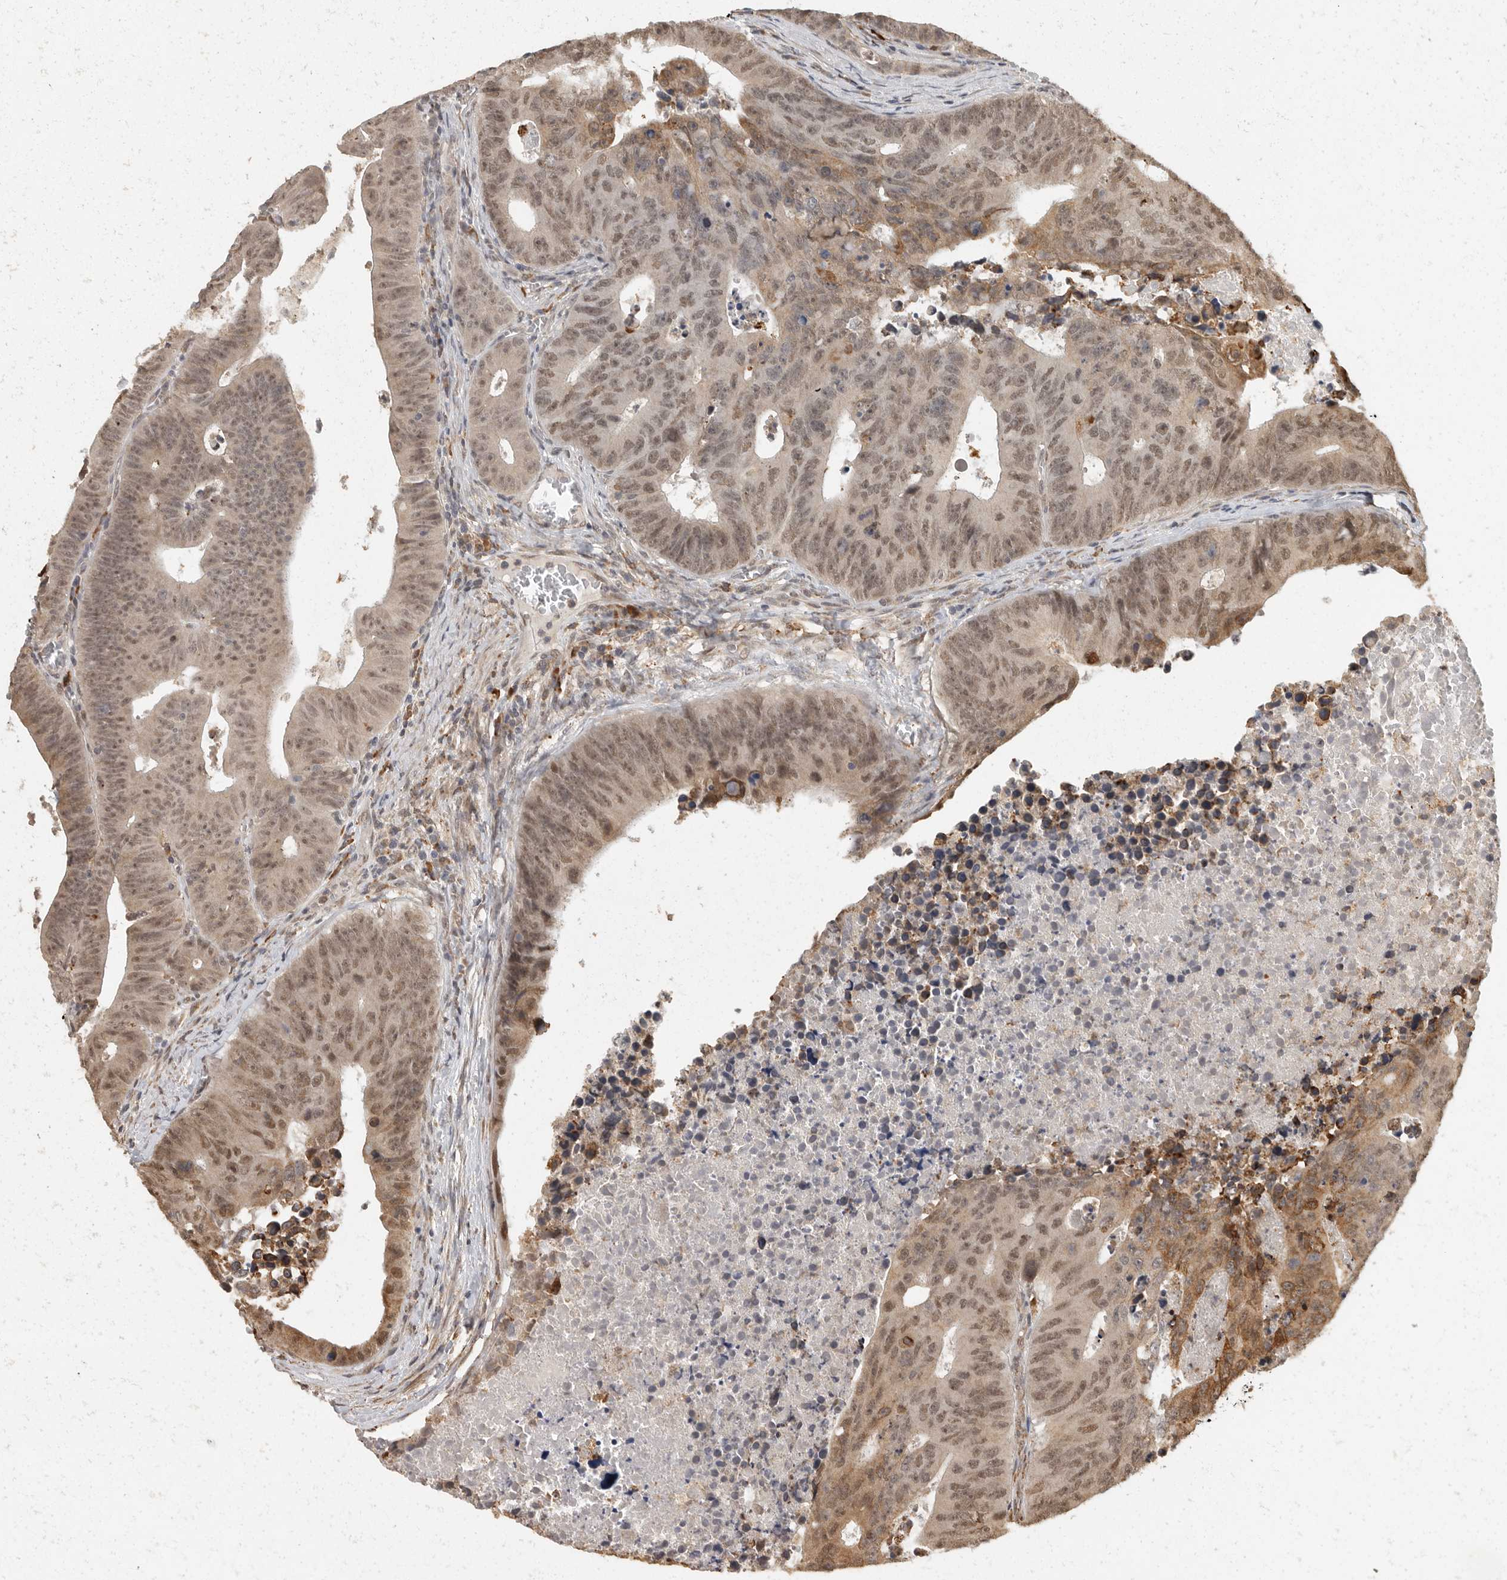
{"staining": {"intensity": "moderate", "quantity": ">75%", "location": "cytoplasmic/membranous,nuclear"}, "tissue": "colorectal cancer", "cell_type": "Tumor cells", "image_type": "cancer", "snomed": [{"axis": "morphology", "description": "Adenocarcinoma, NOS"}, {"axis": "topography", "description": "Colon"}], "caption": "Moderate cytoplasmic/membranous and nuclear protein expression is present in about >75% of tumor cells in colorectal adenocarcinoma.", "gene": "ZNF83", "patient": {"sex": "male", "age": 87}}